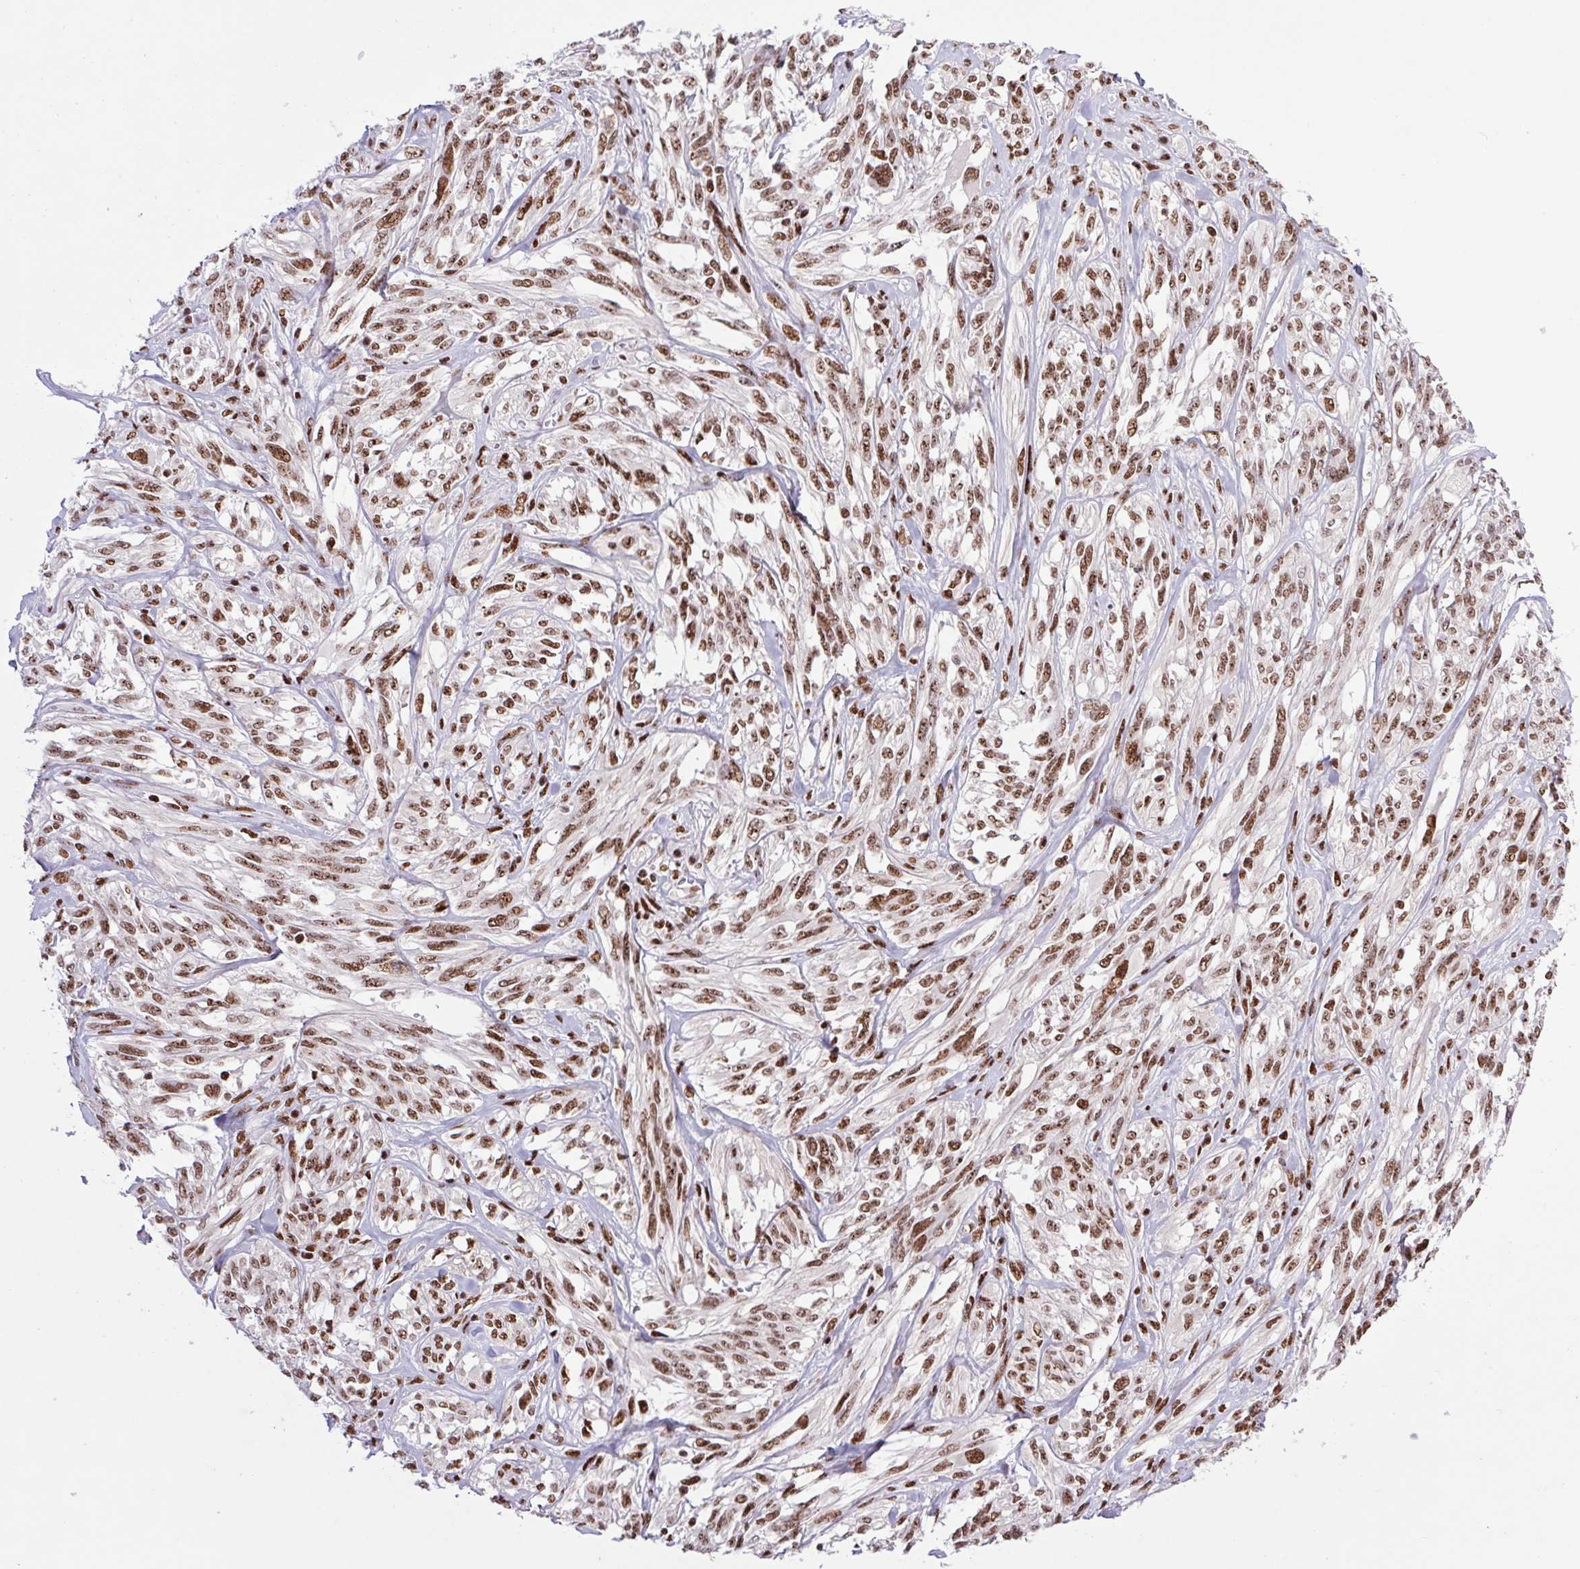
{"staining": {"intensity": "strong", "quantity": ">75%", "location": "nuclear"}, "tissue": "melanoma", "cell_type": "Tumor cells", "image_type": "cancer", "snomed": [{"axis": "morphology", "description": "Malignant melanoma, NOS"}, {"axis": "topography", "description": "Skin"}], "caption": "Melanoma tissue demonstrates strong nuclear expression in approximately >75% of tumor cells, visualized by immunohistochemistry.", "gene": "LDLRAD4", "patient": {"sex": "female", "age": 91}}